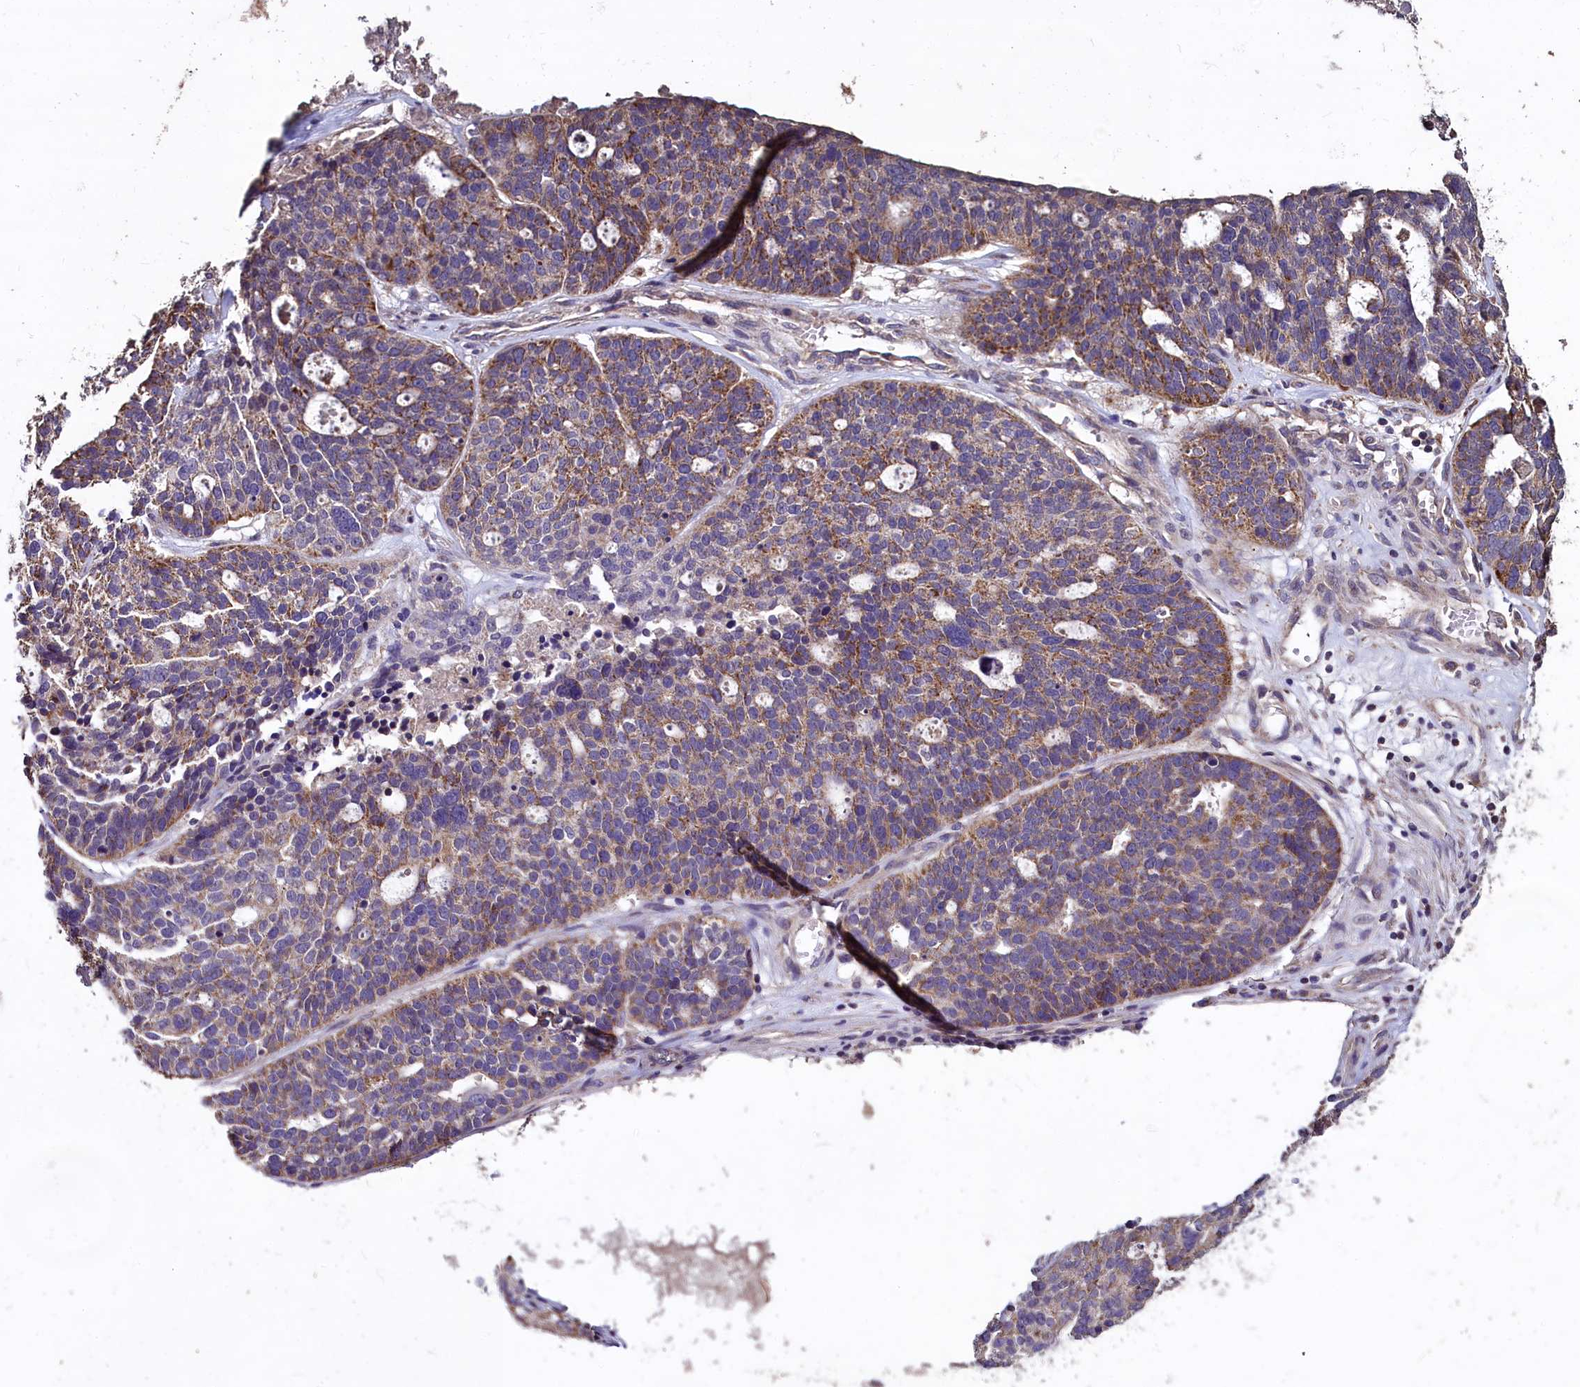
{"staining": {"intensity": "moderate", "quantity": ">75%", "location": "cytoplasmic/membranous"}, "tissue": "ovarian cancer", "cell_type": "Tumor cells", "image_type": "cancer", "snomed": [{"axis": "morphology", "description": "Cystadenocarcinoma, serous, NOS"}, {"axis": "topography", "description": "Ovary"}], "caption": "Brown immunohistochemical staining in ovarian serous cystadenocarcinoma demonstrates moderate cytoplasmic/membranous positivity in about >75% of tumor cells.", "gene": "COQ9", "patient": {"sex": "female", "age": 59}}